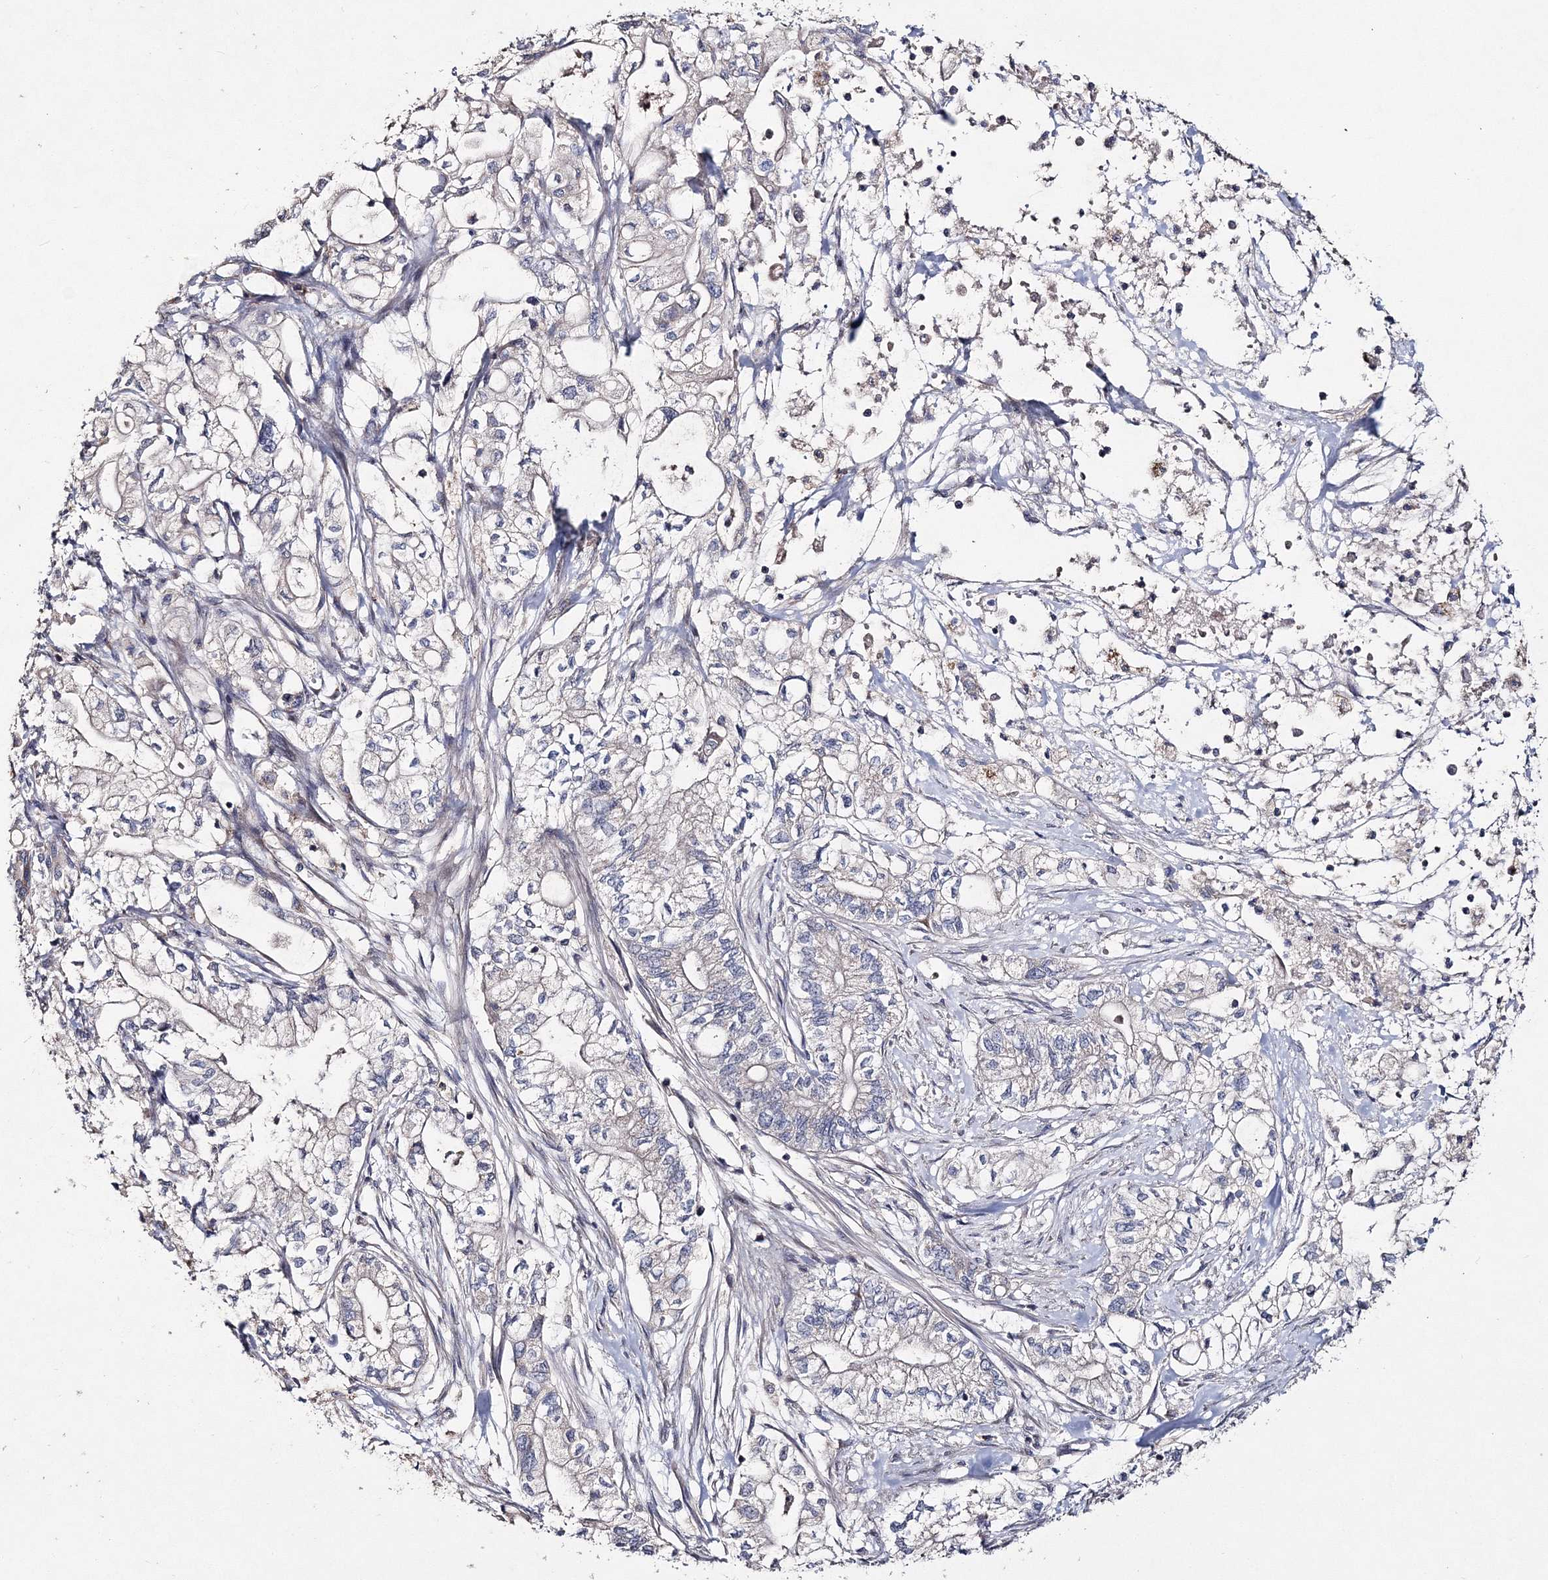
{"staining": {"intensity": "negative", "quantity": "none", "location": "none"}, "tissue": "pancreatic cancer", "cell_type": "Tumor cells", "image_type": "cancer", "snomed": [{"axis": "morphology", "description": "Adenocarcinoma, NOS"}, {"axis": "topography", "description": "Pancreas"}], "caption": "High magnification brightfield microscopy of pancreatic cancer stained with DAB (3,3'-diaminobenzidine) (brown) and counterstained with hematoxylin (blue): tumor cells show no significant expression. (DAB immunohistochemistry (IHC), high magnification).", "gene": "GJB5", "patient": {"sex": "male", "age": 79}}